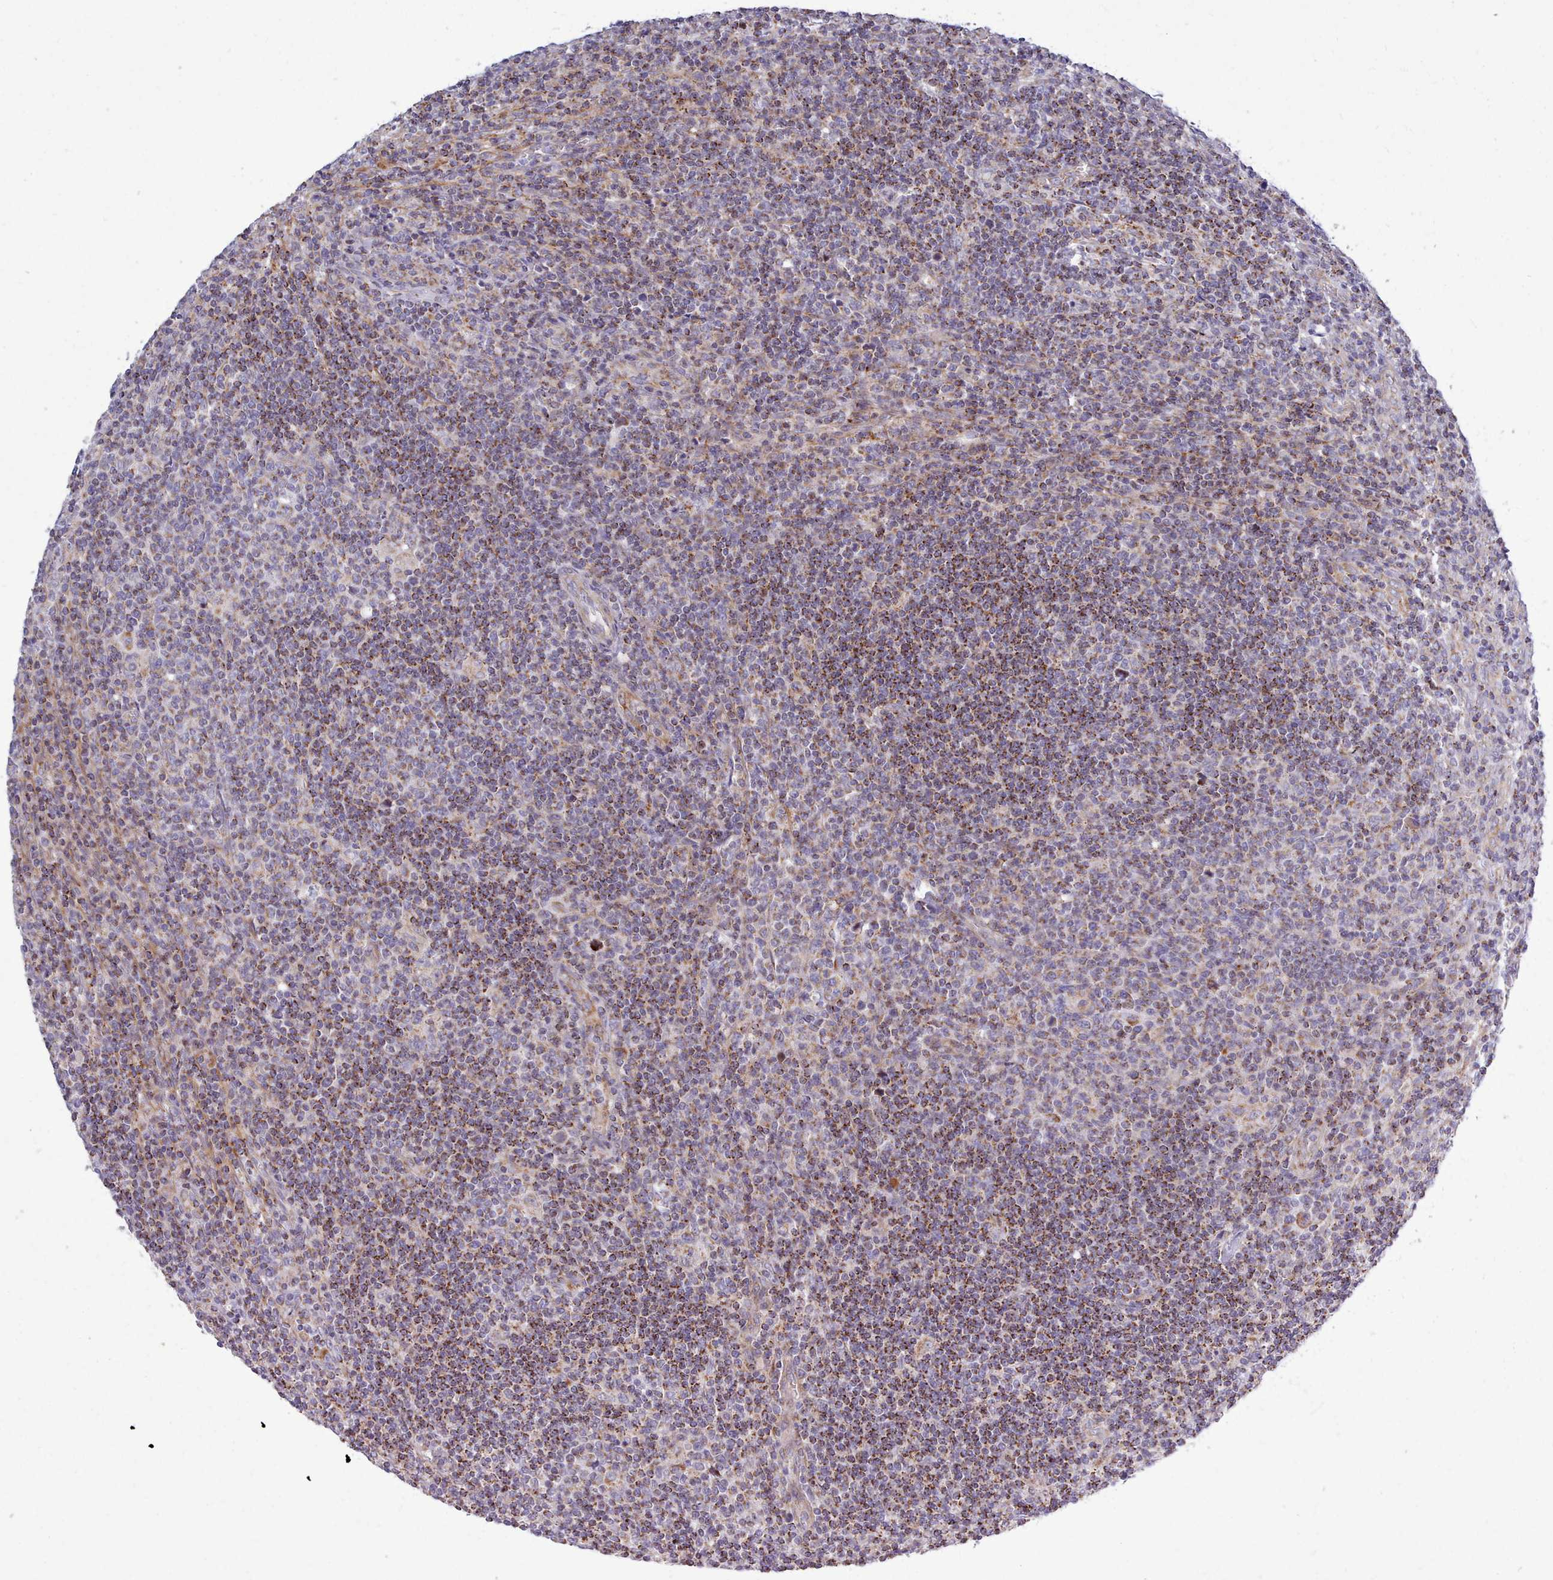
{"staining": {"intensity": "negative", "quantity": "none", "location": "none"}, "tissue": "lymphoma", "cell_type": "Tumor cells", "image_type": "cancer", "snomed": [{"axis": "morphology", "description": "Hodgkin's disease, NOS"}, {"axis": "topography", "description": "Lymph node"}], "caption": "Immunohistochemical staining of human Hodgkin's disease shows no significant staining in tumor cells. Brightfield microscopy of IHC stained with DAB (brown) and hematoxylin (blue), captured at high magnification.", "gene": "MRPL21", "patient": {"sex": "male", "age": 83}}